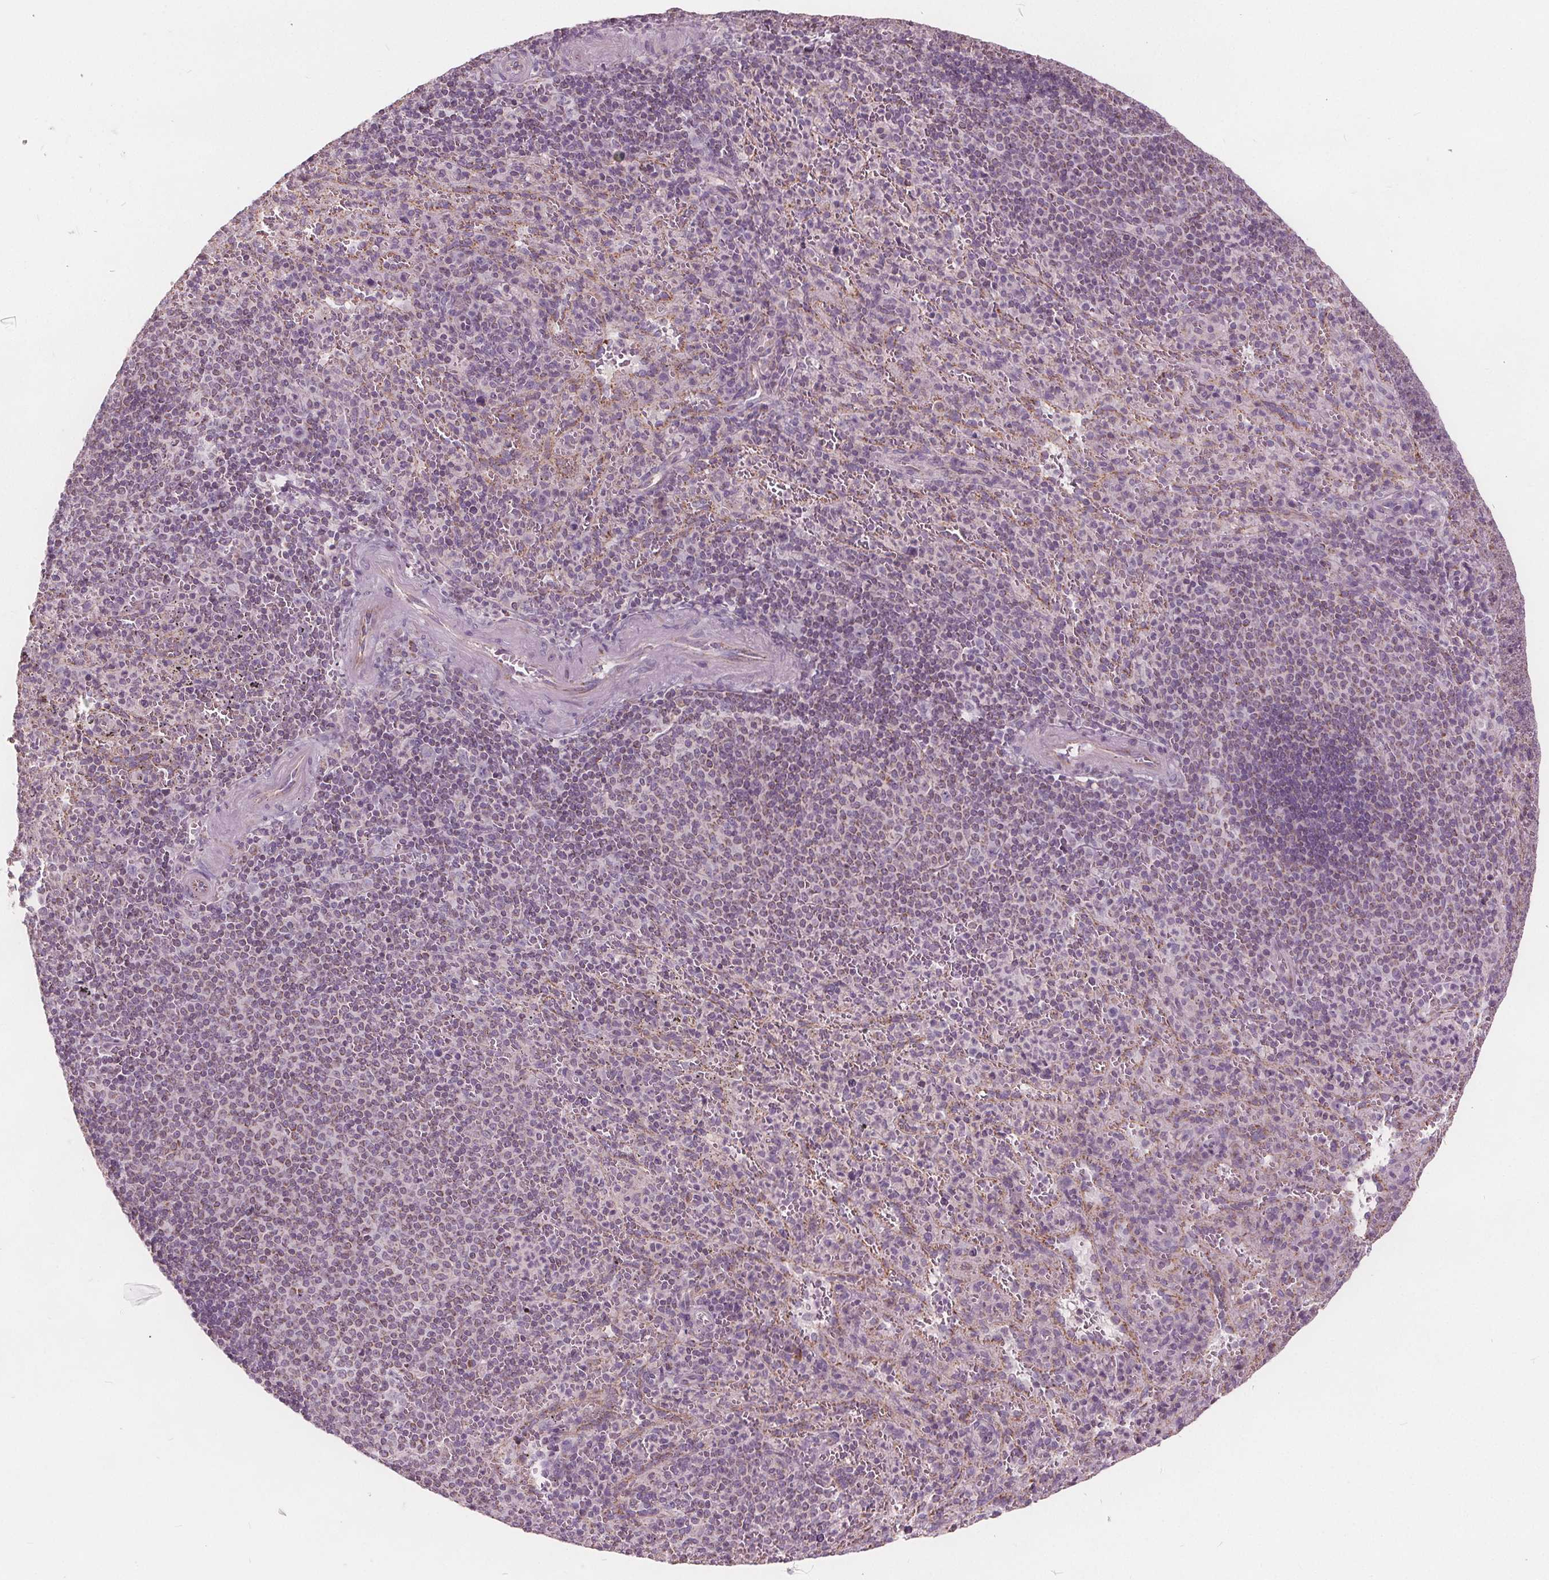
{"staining": {"intensity": "weak", "quantity": "<25%", "location": "cytoplasmic/membranous"}, "tissue": "spleen", "cell_type": "Cells in red pulp", "image_type": "normal", "snomed": [{"axis": "morphology", "description": "Normal tissue, NOS"}, {"axis": "topography", "description": "Spleen"}], "caption": "The immunohistochemistry photomicrograph has no significant expression in cells in red pulp of spleen.", "gene": "ECI2", "patient": {"sex": "male", "age": 57}}